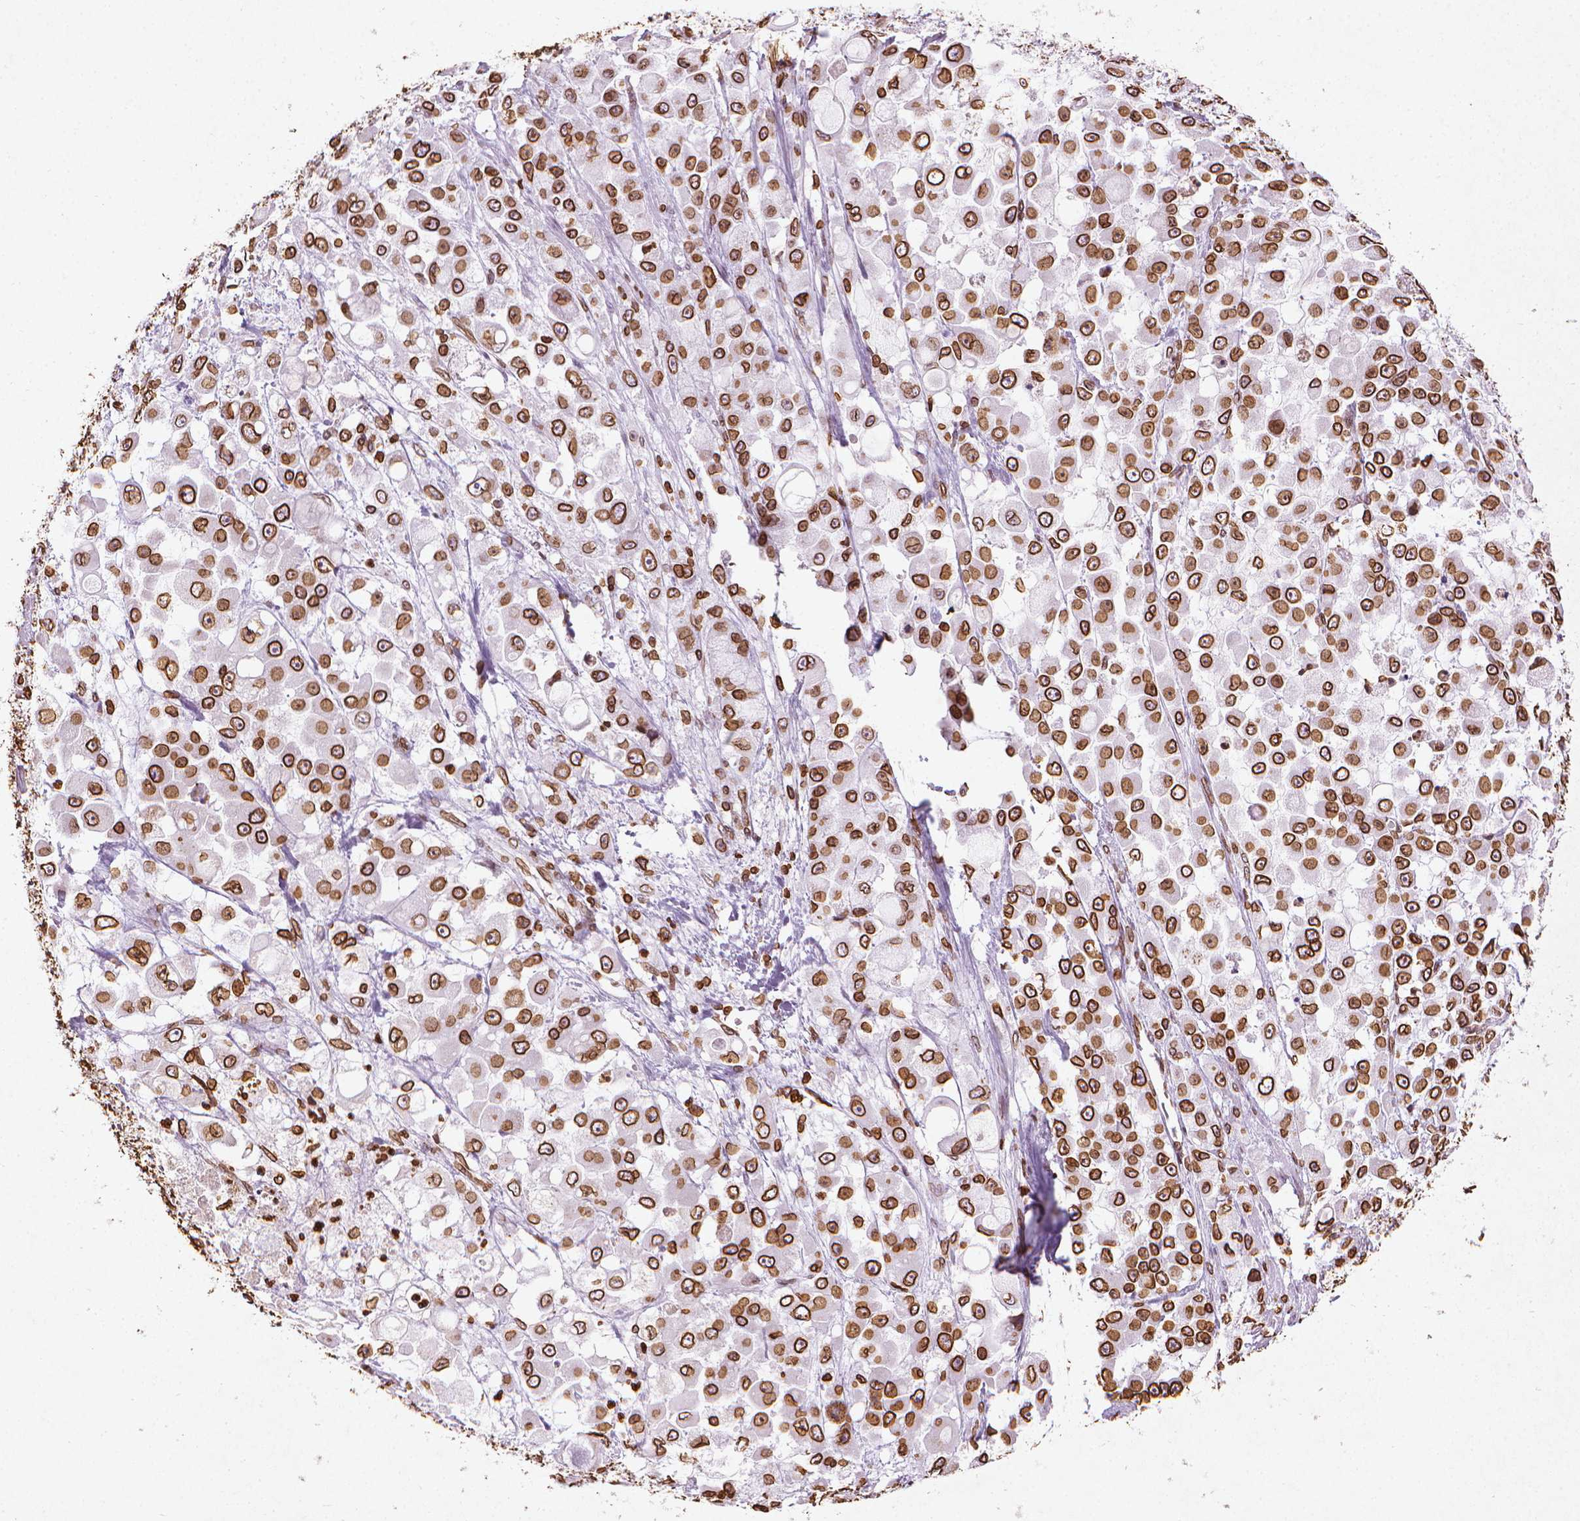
{"staining": {"intensity": "strong", "quantity": ">75%", "location": "cytoplasmic/membranous,nuclear"}, "tissue": "stomach cancer", "cell_type": "Tumor cells", "image_type": "cancer", "snomed": [{"axis": "morphology", "description": "Adenocarcinoma, NOS"}, {"axis": "topography", "description": "Stomach"}], "caption": "Strong cytoplasmic/membranous and nuclear staining for a protein is seen in about >75% of tumor cells of stomach adenocarcinoma using IHC.", "gene": "LMNB1", "patient": {"sex": "female", "age": 76}}